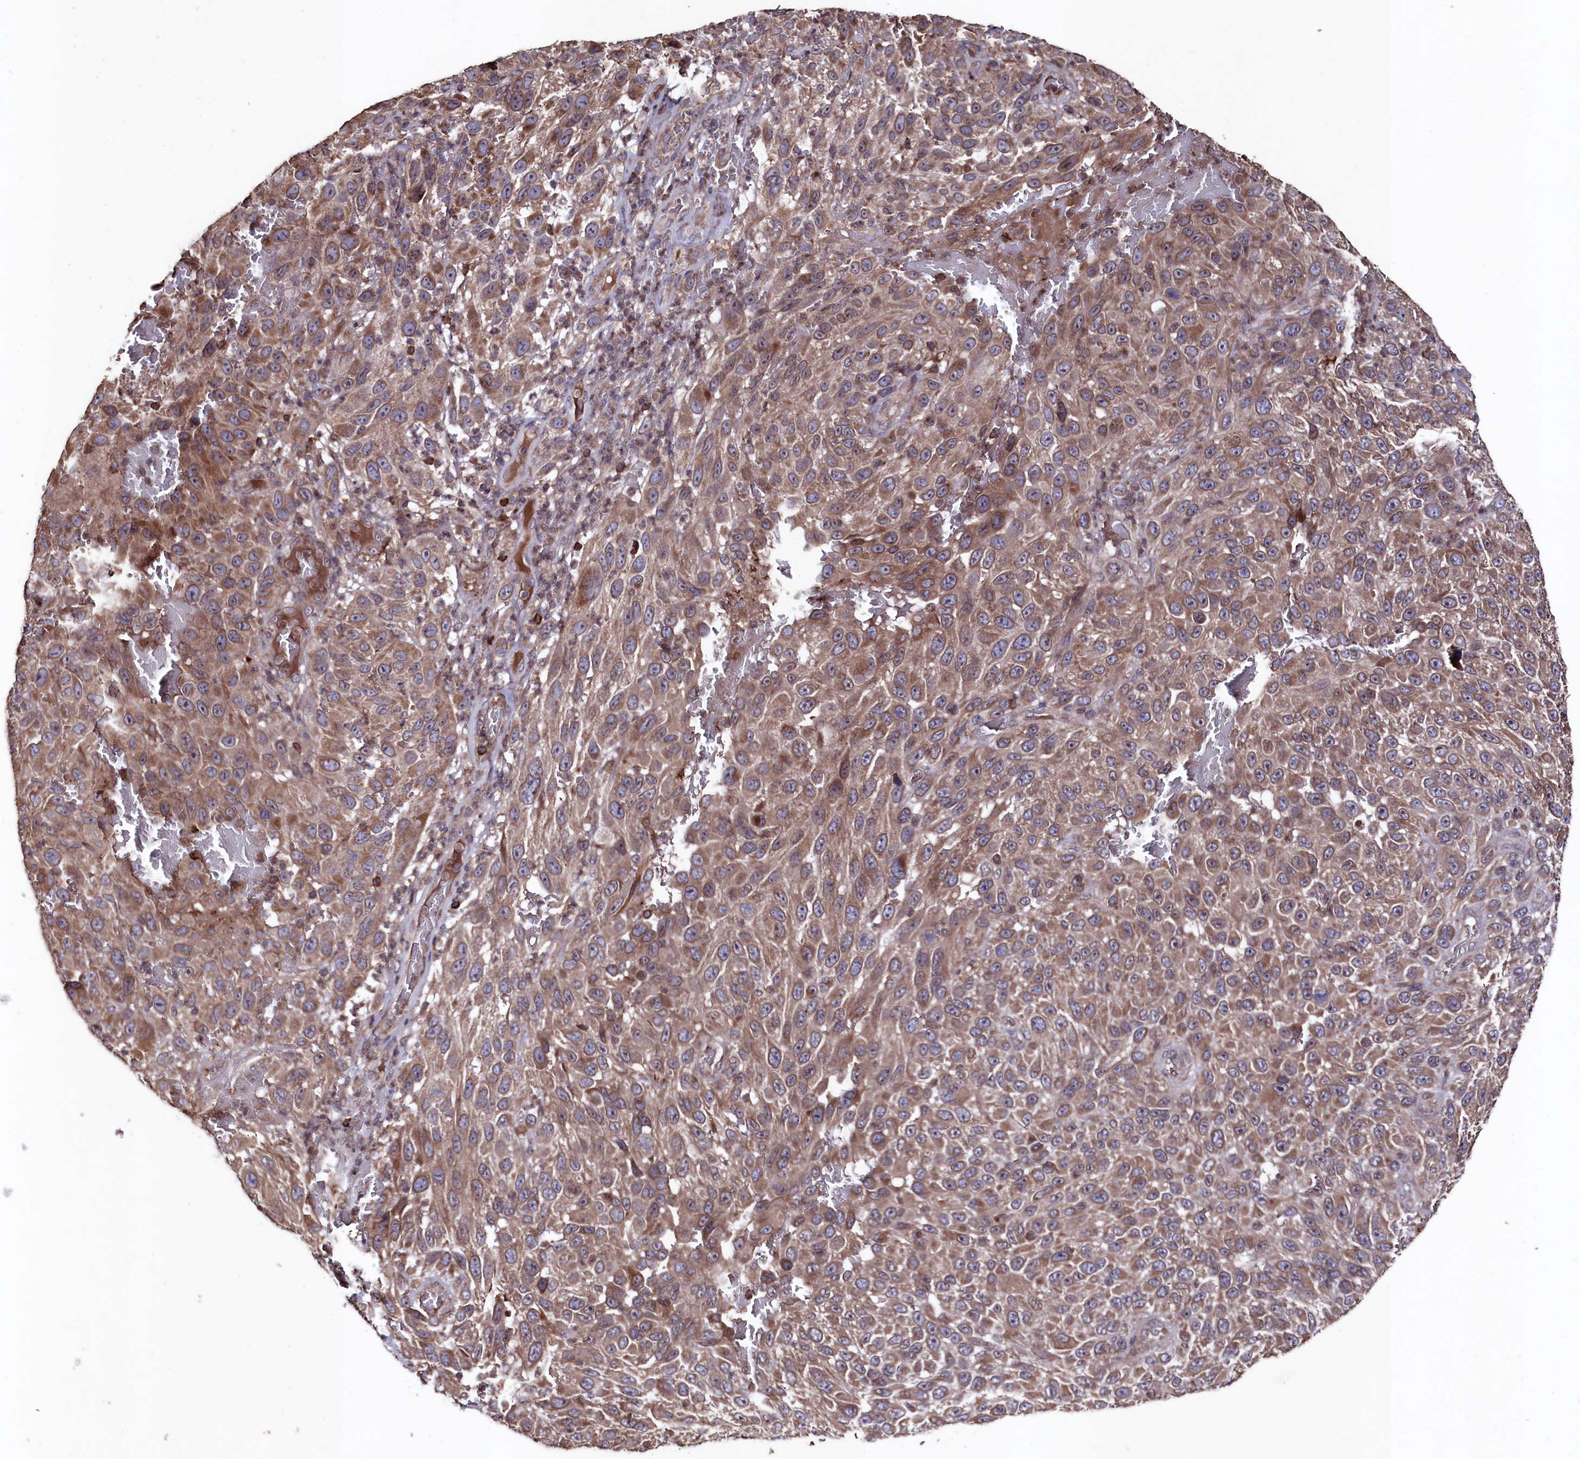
{"staining": {"intensity": "moderate", "quantity": ">75%", "location": "cytoplasmic/membranous"}, "tissue": "melanoma", "cell_type": "Tumor cells", "image_type": "cancer", "snomed": [{"axis": "morphology", "description": "Malignant melanoma, NOS"}, {"axis": "topography", "description": "Skin"}], "caption": "About >75% of tumor cells in human melanoma demonstrate moderate cytoplasmic/membranous protein expression as visualized by brown immunohistochemical staining.", "gene": "MYO1H", "patient": {"sex": "female", "age": 96}}